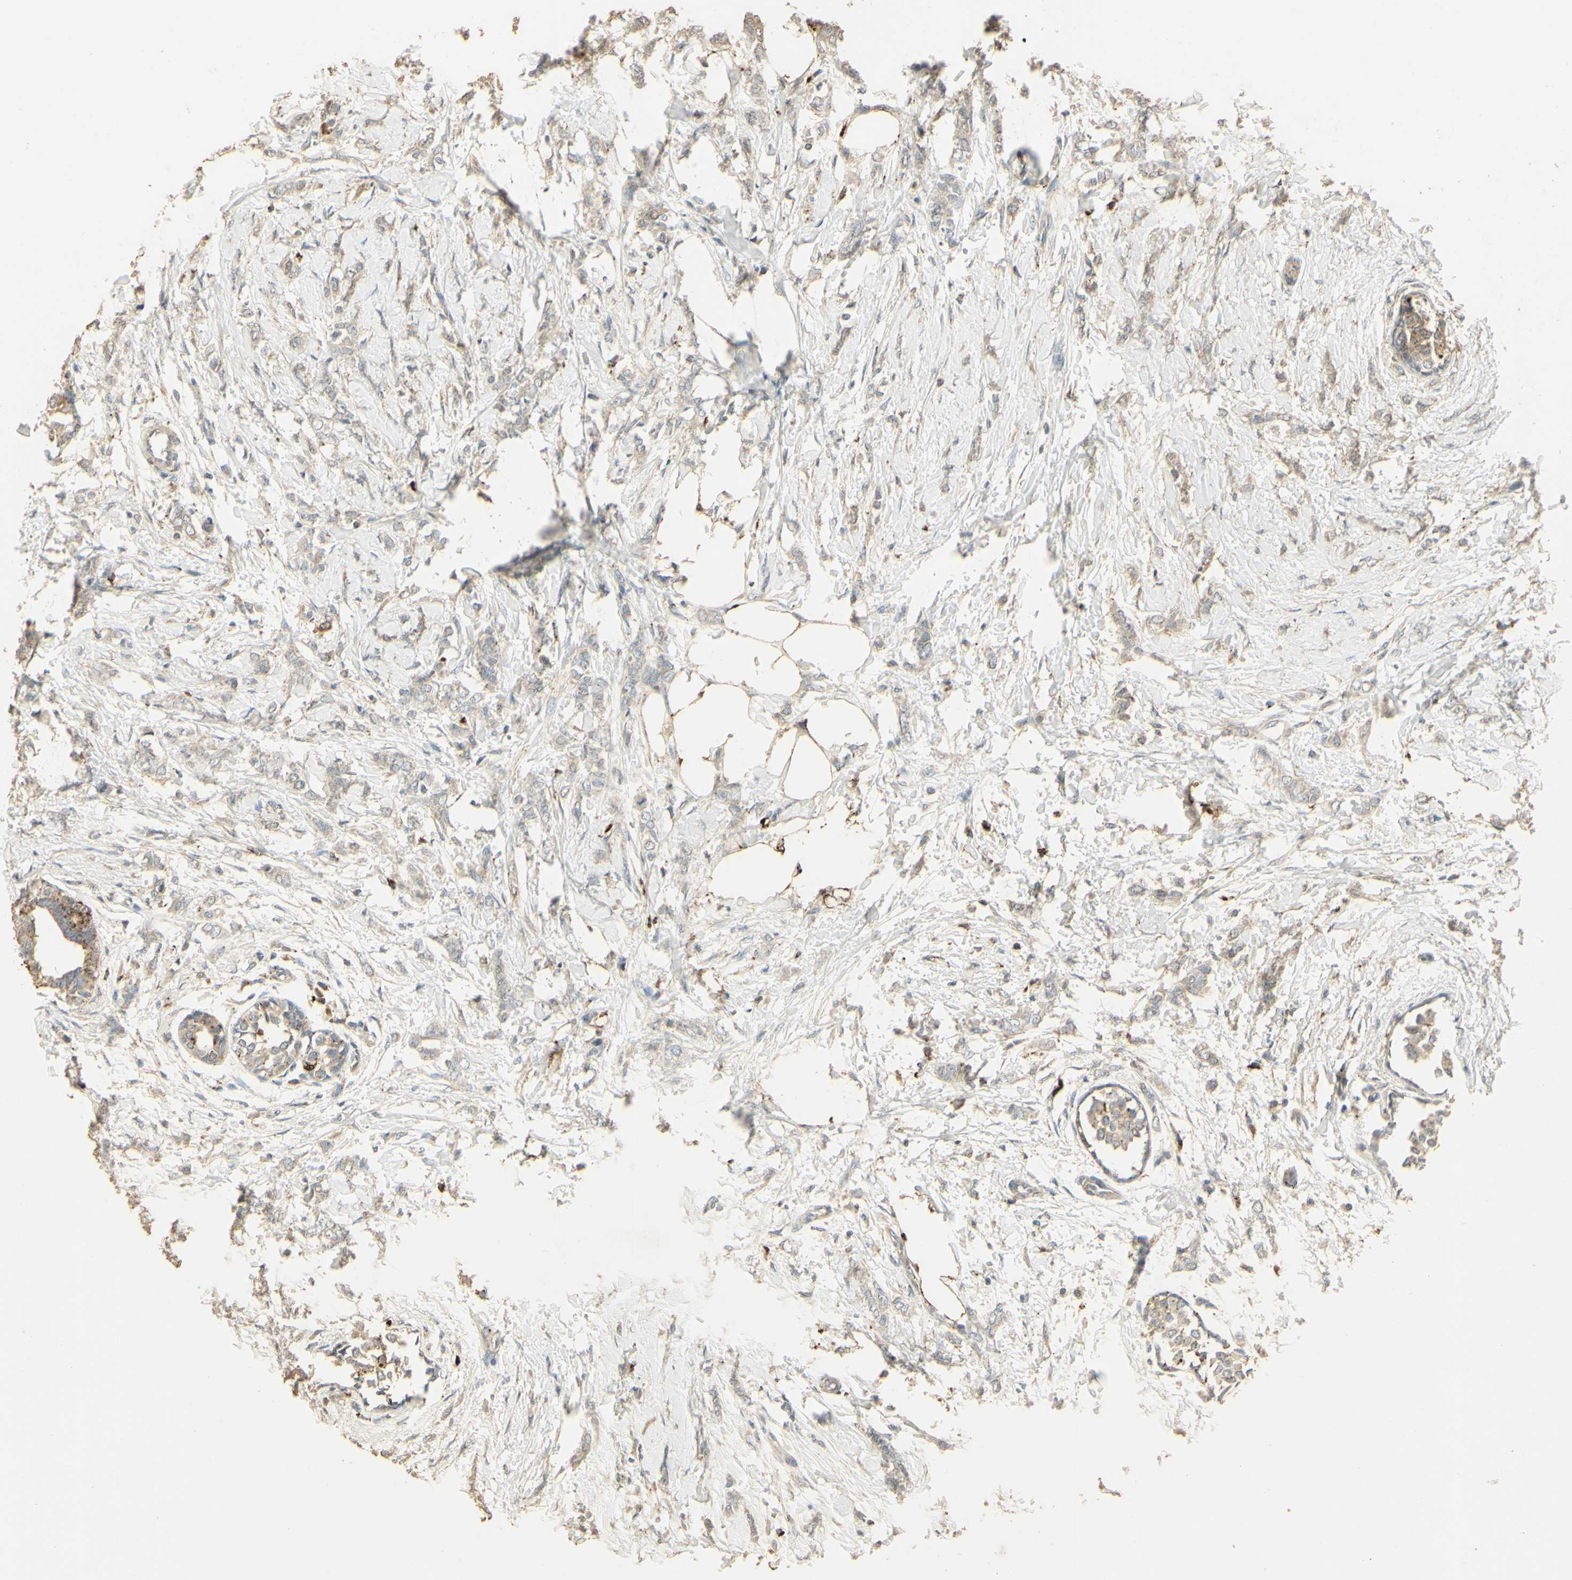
{"staining": {"intensity": "negative", "quantity": "none", "location": "none"}, "tissue": "breast cancer", "cell_type": "Tumor cells", "image_type": "cancer", "snomed": [{"axis": "morphology", "description": "Lobular carcinoma, in situ"}, {"axis": "morphology", "description": "Lobular carcinoma"}, {"axis": "topography", "description": "Breast"}], "caption": "DAB immunohistochemical staining of human lobular carcinoma in situ (breast) displays no significant positivity in tumor cells.", "gene": "ARHGEF17", "patient": {"sex": "female", "age": 41}}